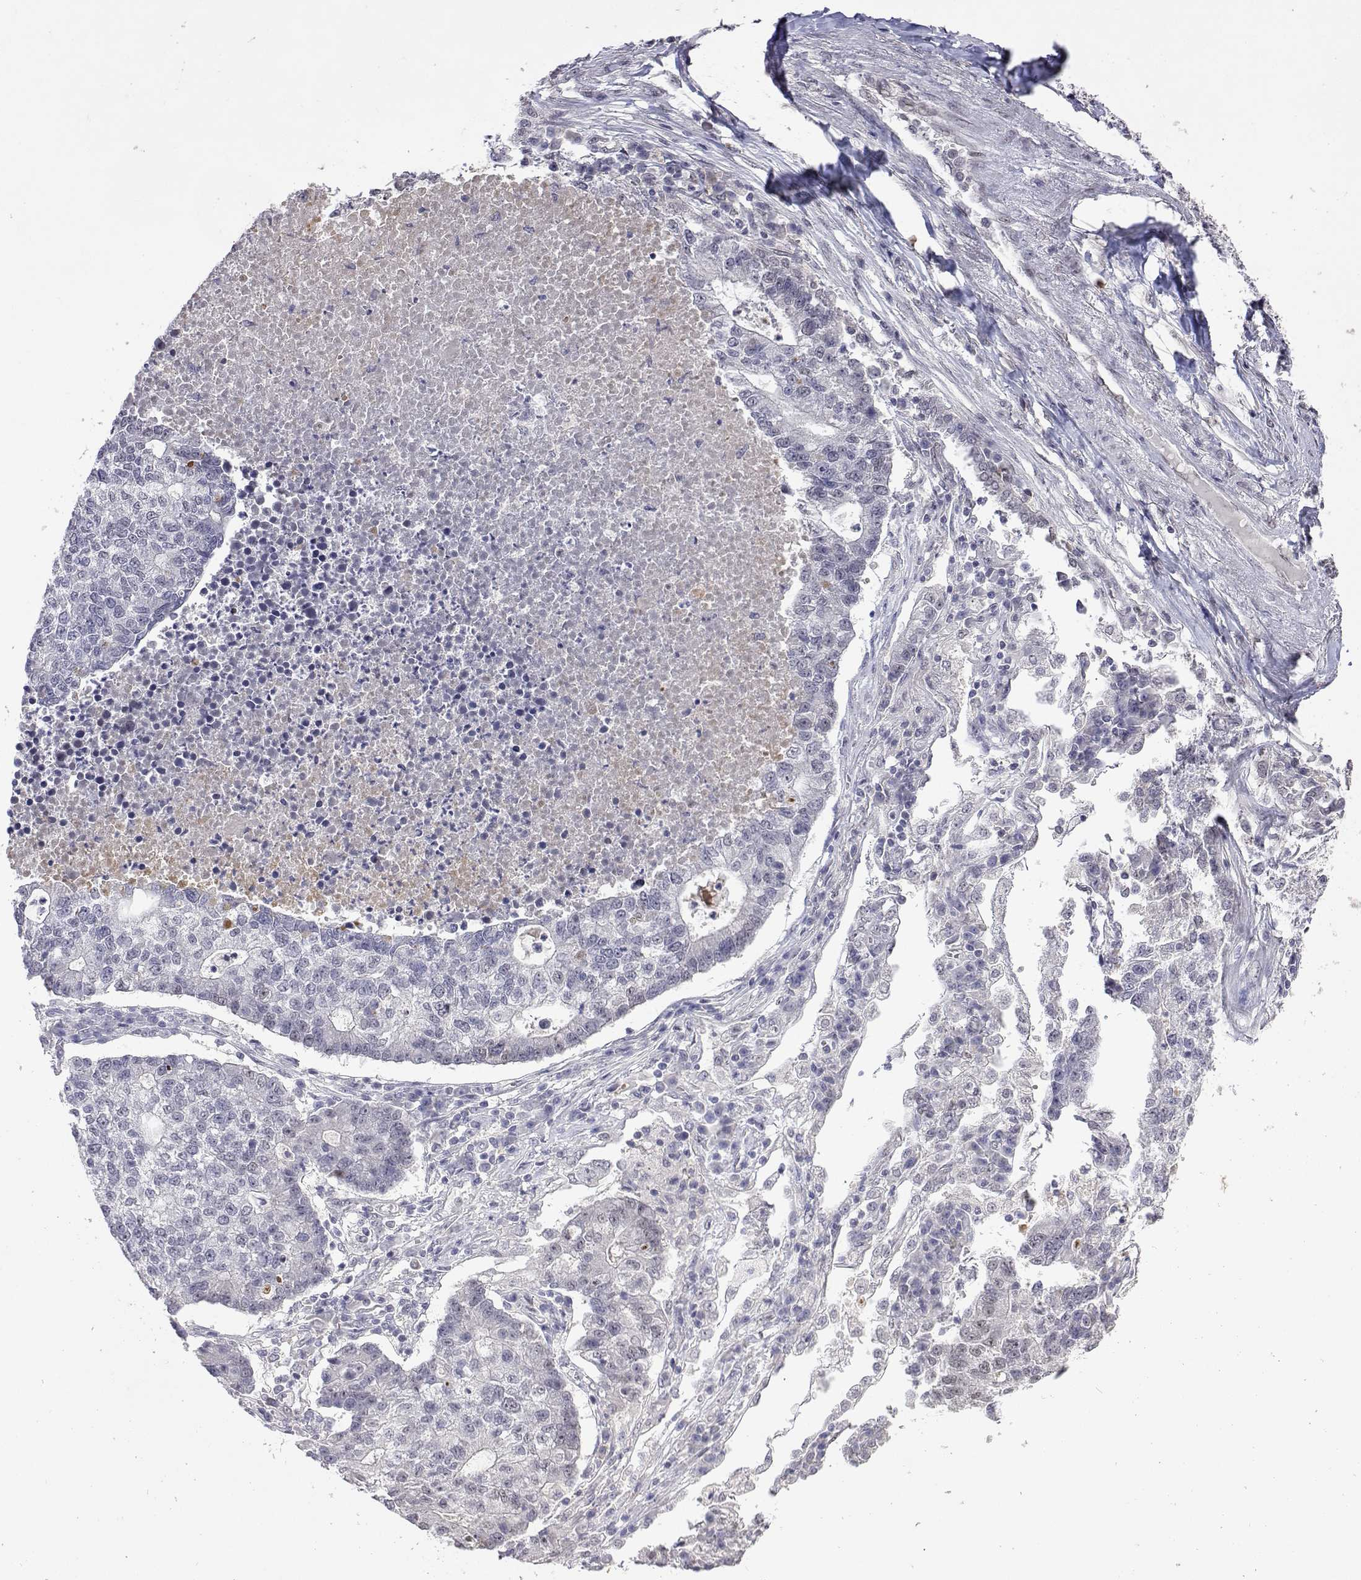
{"staining": {"intensity": "negative", "quantity": "none", "location": "none"}, "tissue": "lung cancer", "cell_type": "Tumor cells", "image_type": "cancer", "snomed": [{"axis": "morphology", "description": "Adenocarcinoma, NOS"}, {"axis": "topography", "description": "Lung"}], "caption": "Tumor cells are negative for brown protein staining in lung cancer.", "gene": "HNRNPA0", "patient": {"sex": "male", "age": 57}}